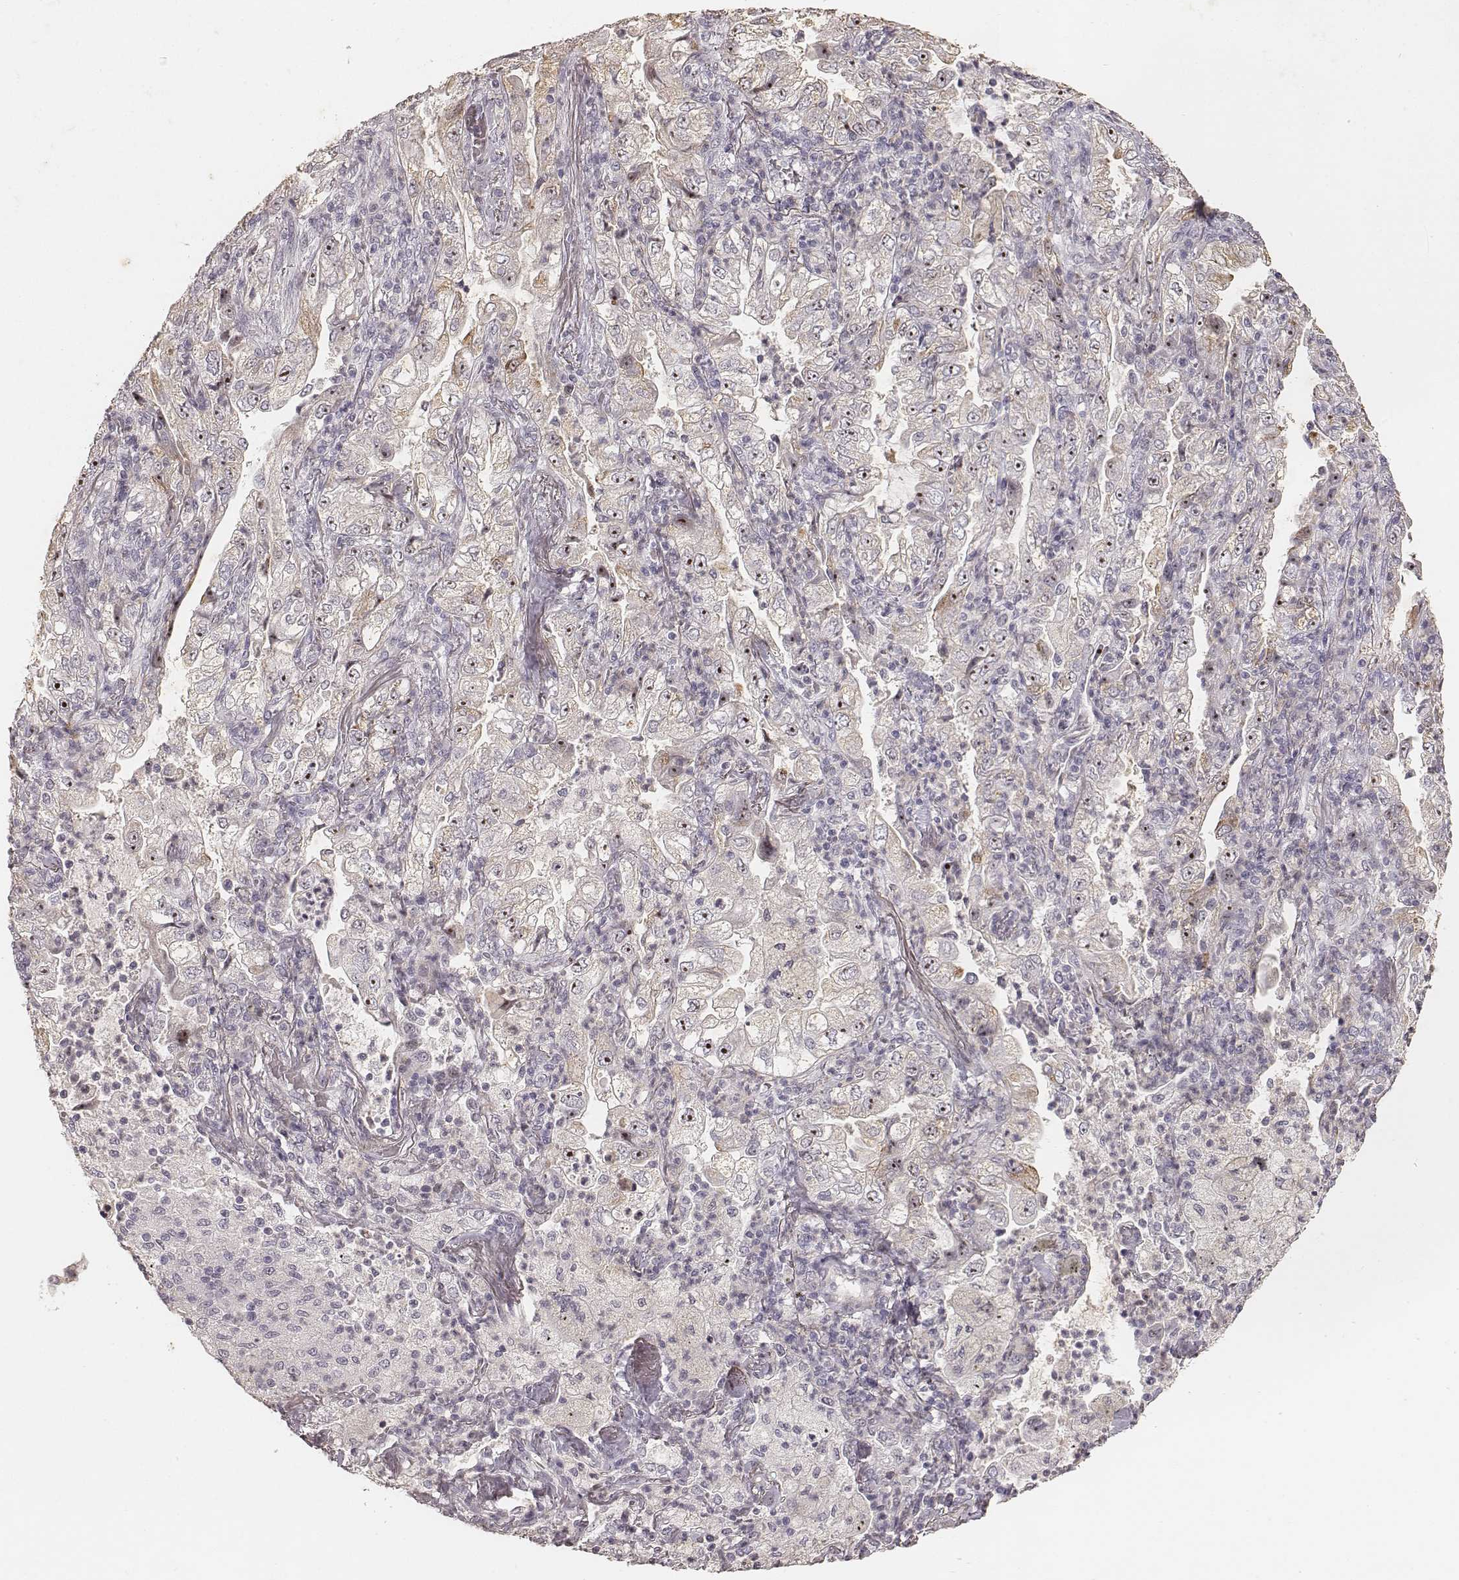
{"staining": {"intensity": "strong", "quantity": "25%-75%", "location": "nuclear"}, "tissue": "lung cancer", "cell_type": "Tumor cells", "image_type": "cancer", "snomed": [{"axis": "morphology", "description": "Adenocarcinoma, NOS"}, {"axis": "topography", "description": "Lung"}], "caption": "The histopathology image demonstrates staining of lung cancer, revealing strong nuclear protein positivity (brown color) within tumor cells.", "gene": "MADCAM1", "patient": {"sex": "female", "age": 73}}